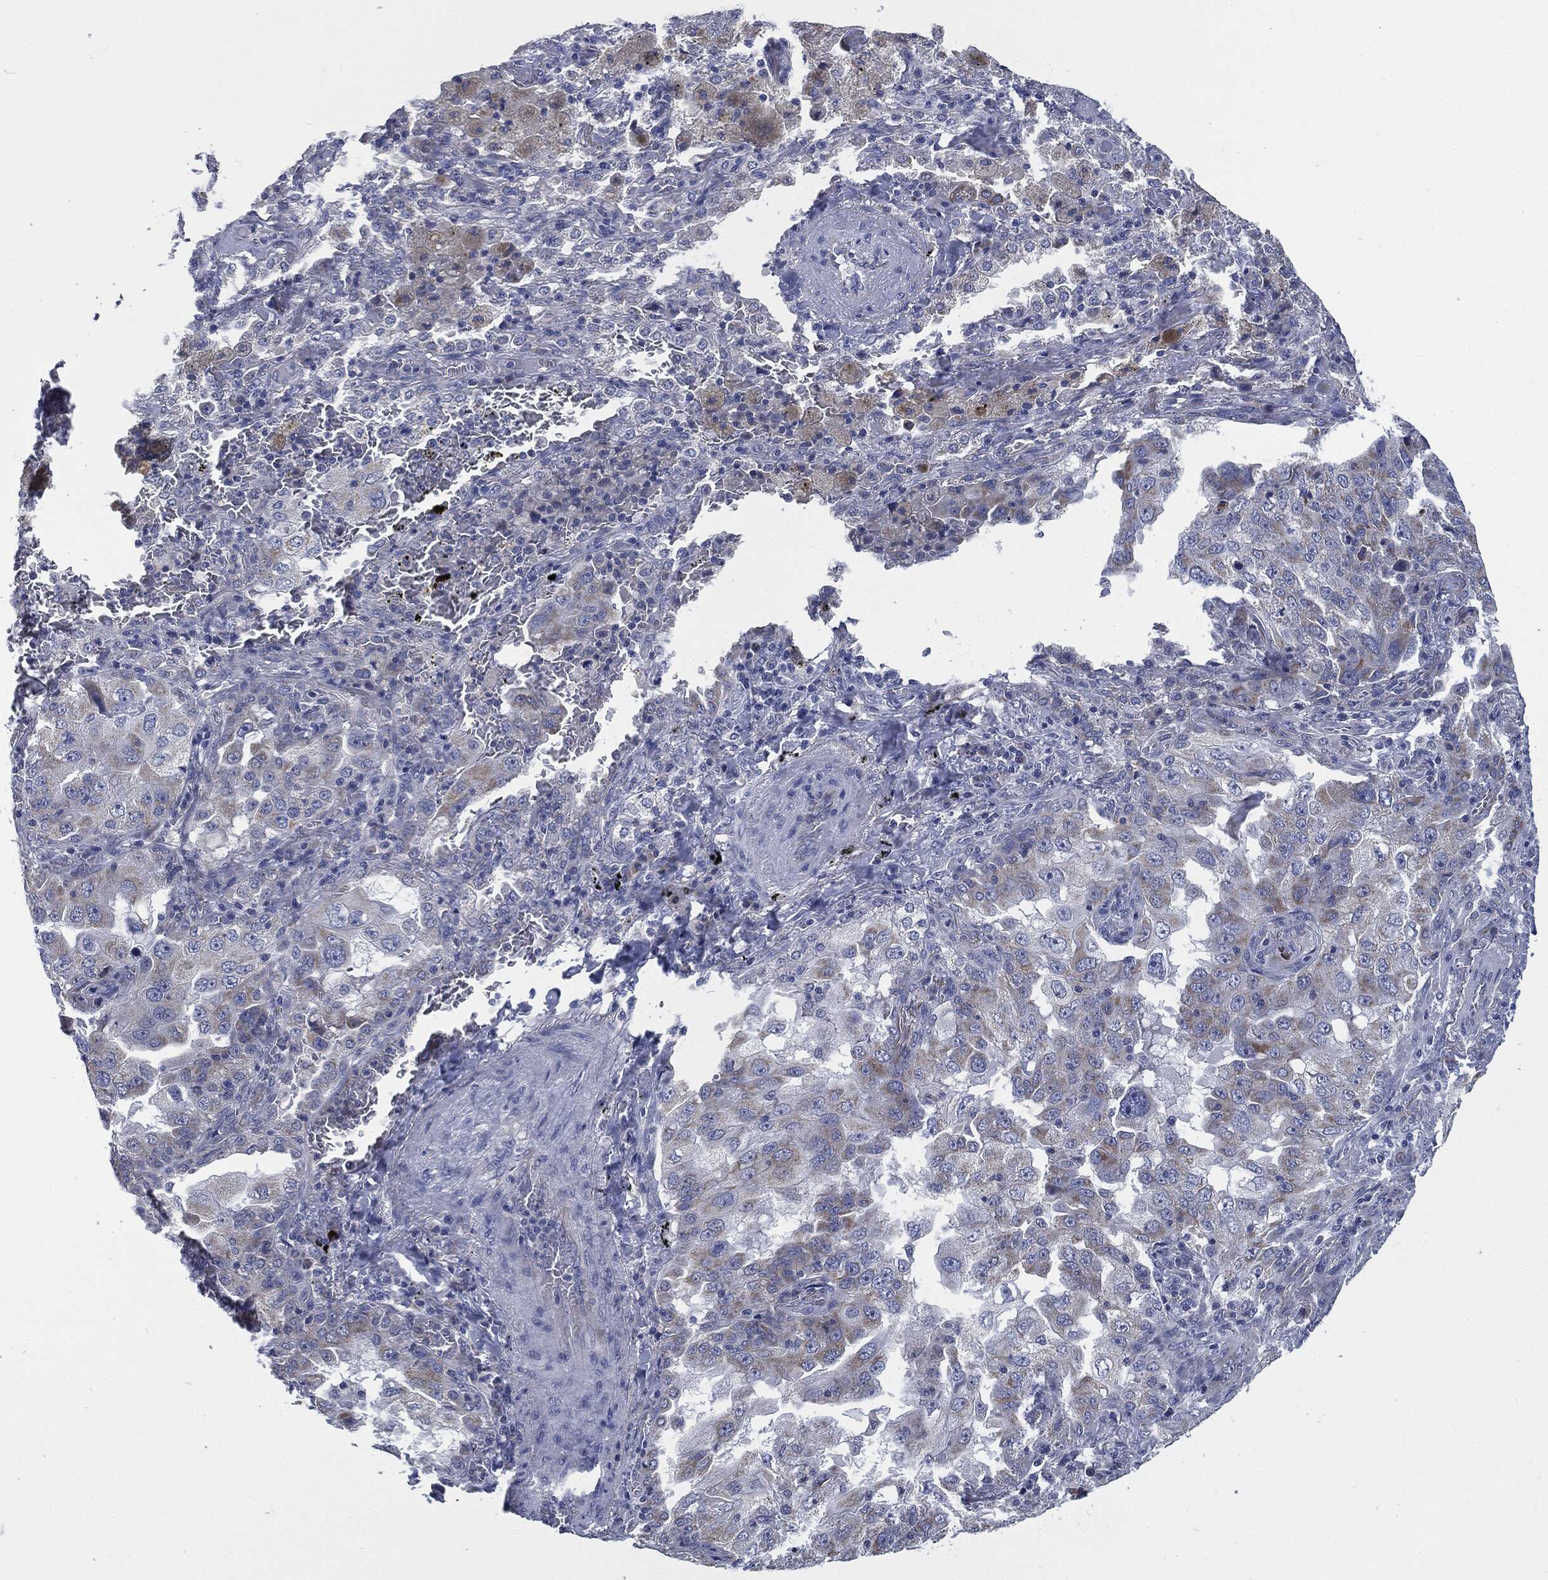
{"staining": {"intensity": "moderate", "quantity": "<25%", "location": "cytoplasmic/membranous"}, "tissue": "lung cancer", "cell_type": "Tumor cells", "image_type": "cancer", "snomed": [{"axis": "morphology", "description": "Adenocarcinoma, NOS"}, {"axis": "topography", "description": "Lung"}], "caption": "Protein expression analysis of human lung cancer reveals moderate cytoplasmic/membranous expression in approximately <25% of tumor cells.", "gene": "SIGLEC9", "patient": {"sex": "female", "age": 61}}